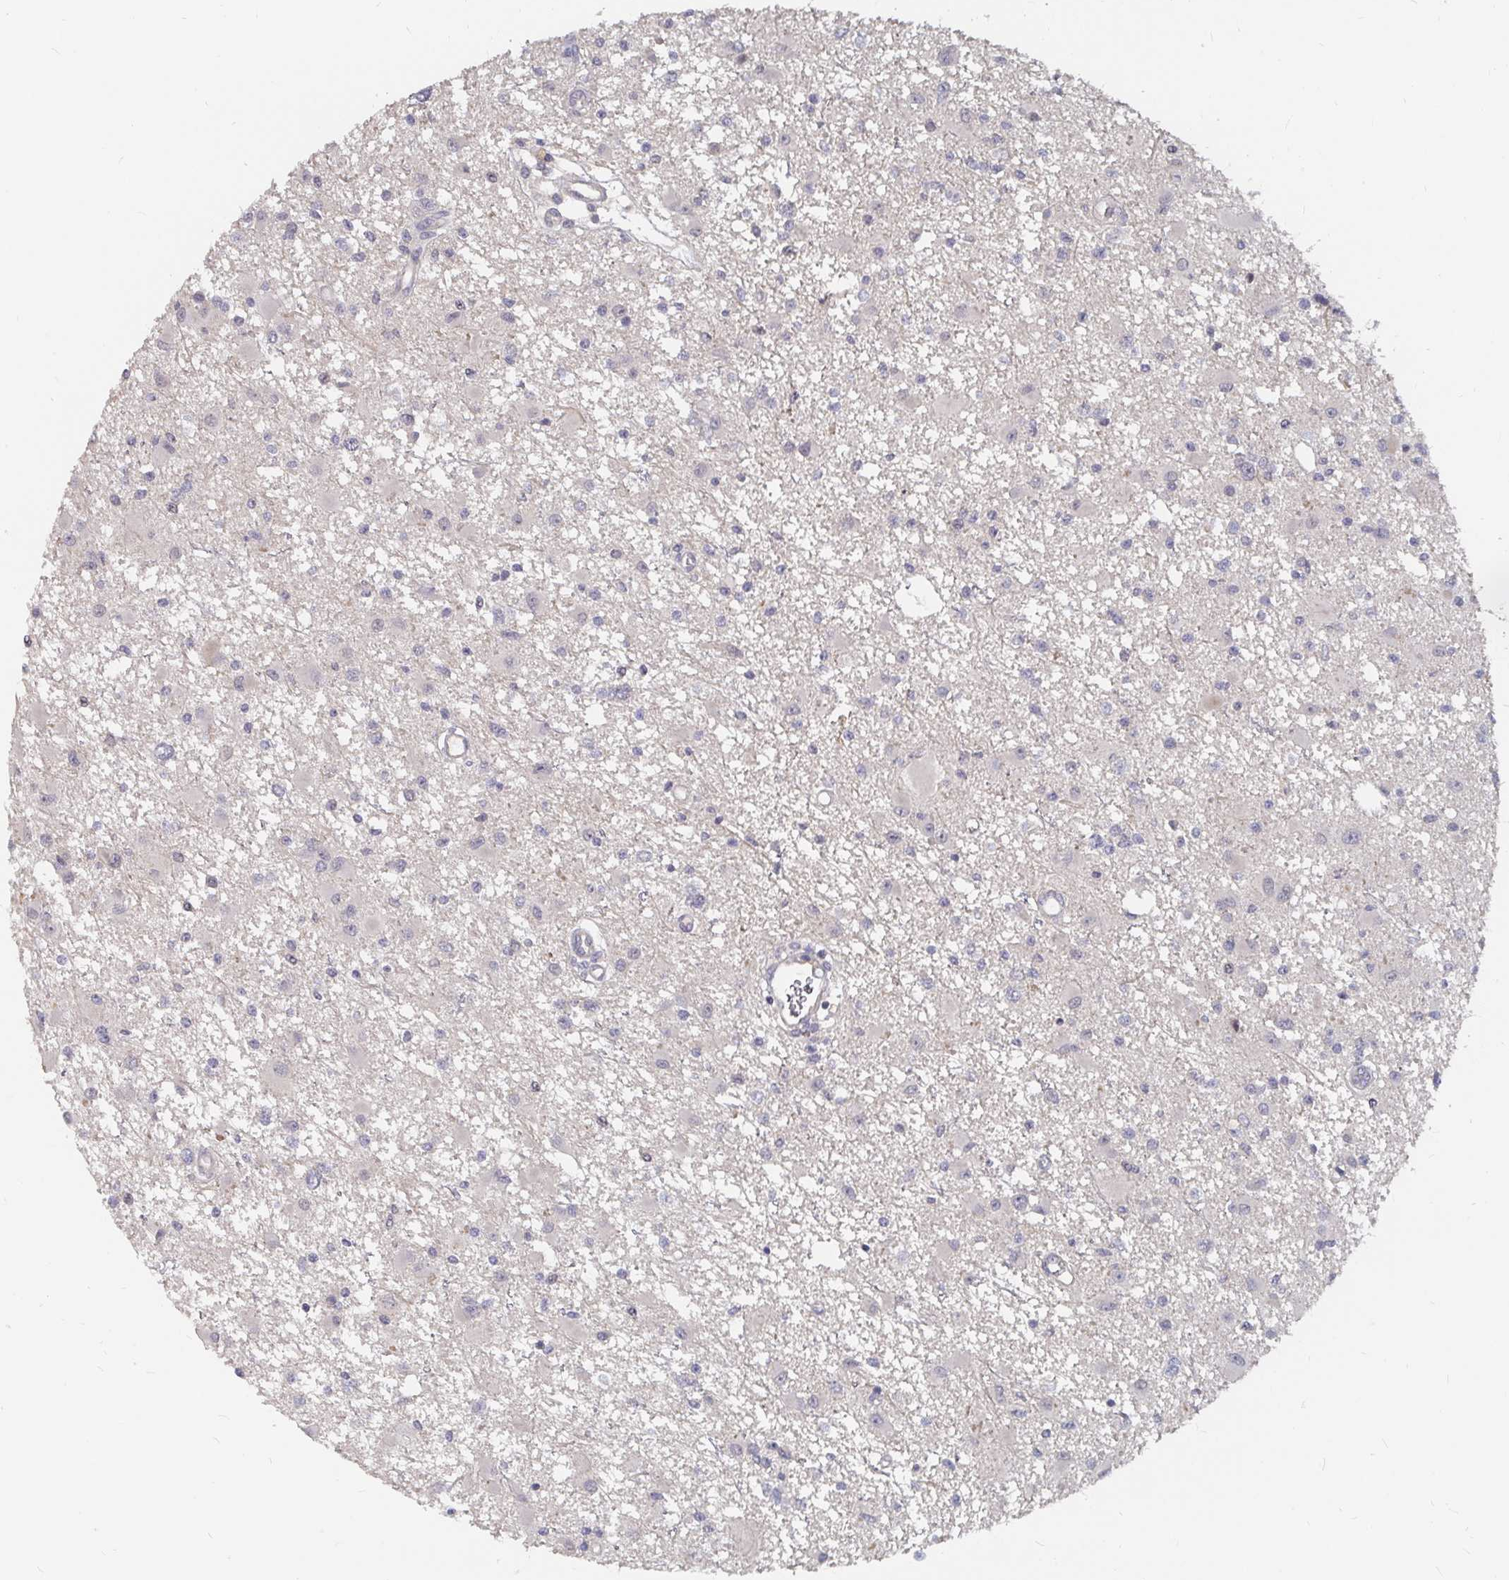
{"staining": {"intensity": "negative", "quantity": "none", "location": "none"}, "tissue": "glioma", "cell_type": "Tumor cells", "image_type": "cancer", "snomed": [{"axis": "morphology", "description": "Glioma, malignant, High grade"}, {"axis": "topography", "description": "Brain"}], "caption": "An immunohistochemistry (IHC) micrograph of glioma is shown. There is no staining in tumor cells of glioma. (Immunohistochemistry (ihc), brightfield microscopy, high magnification).", "gene": "MEIS1", "patient": {"sex": "male", "age": 54}}